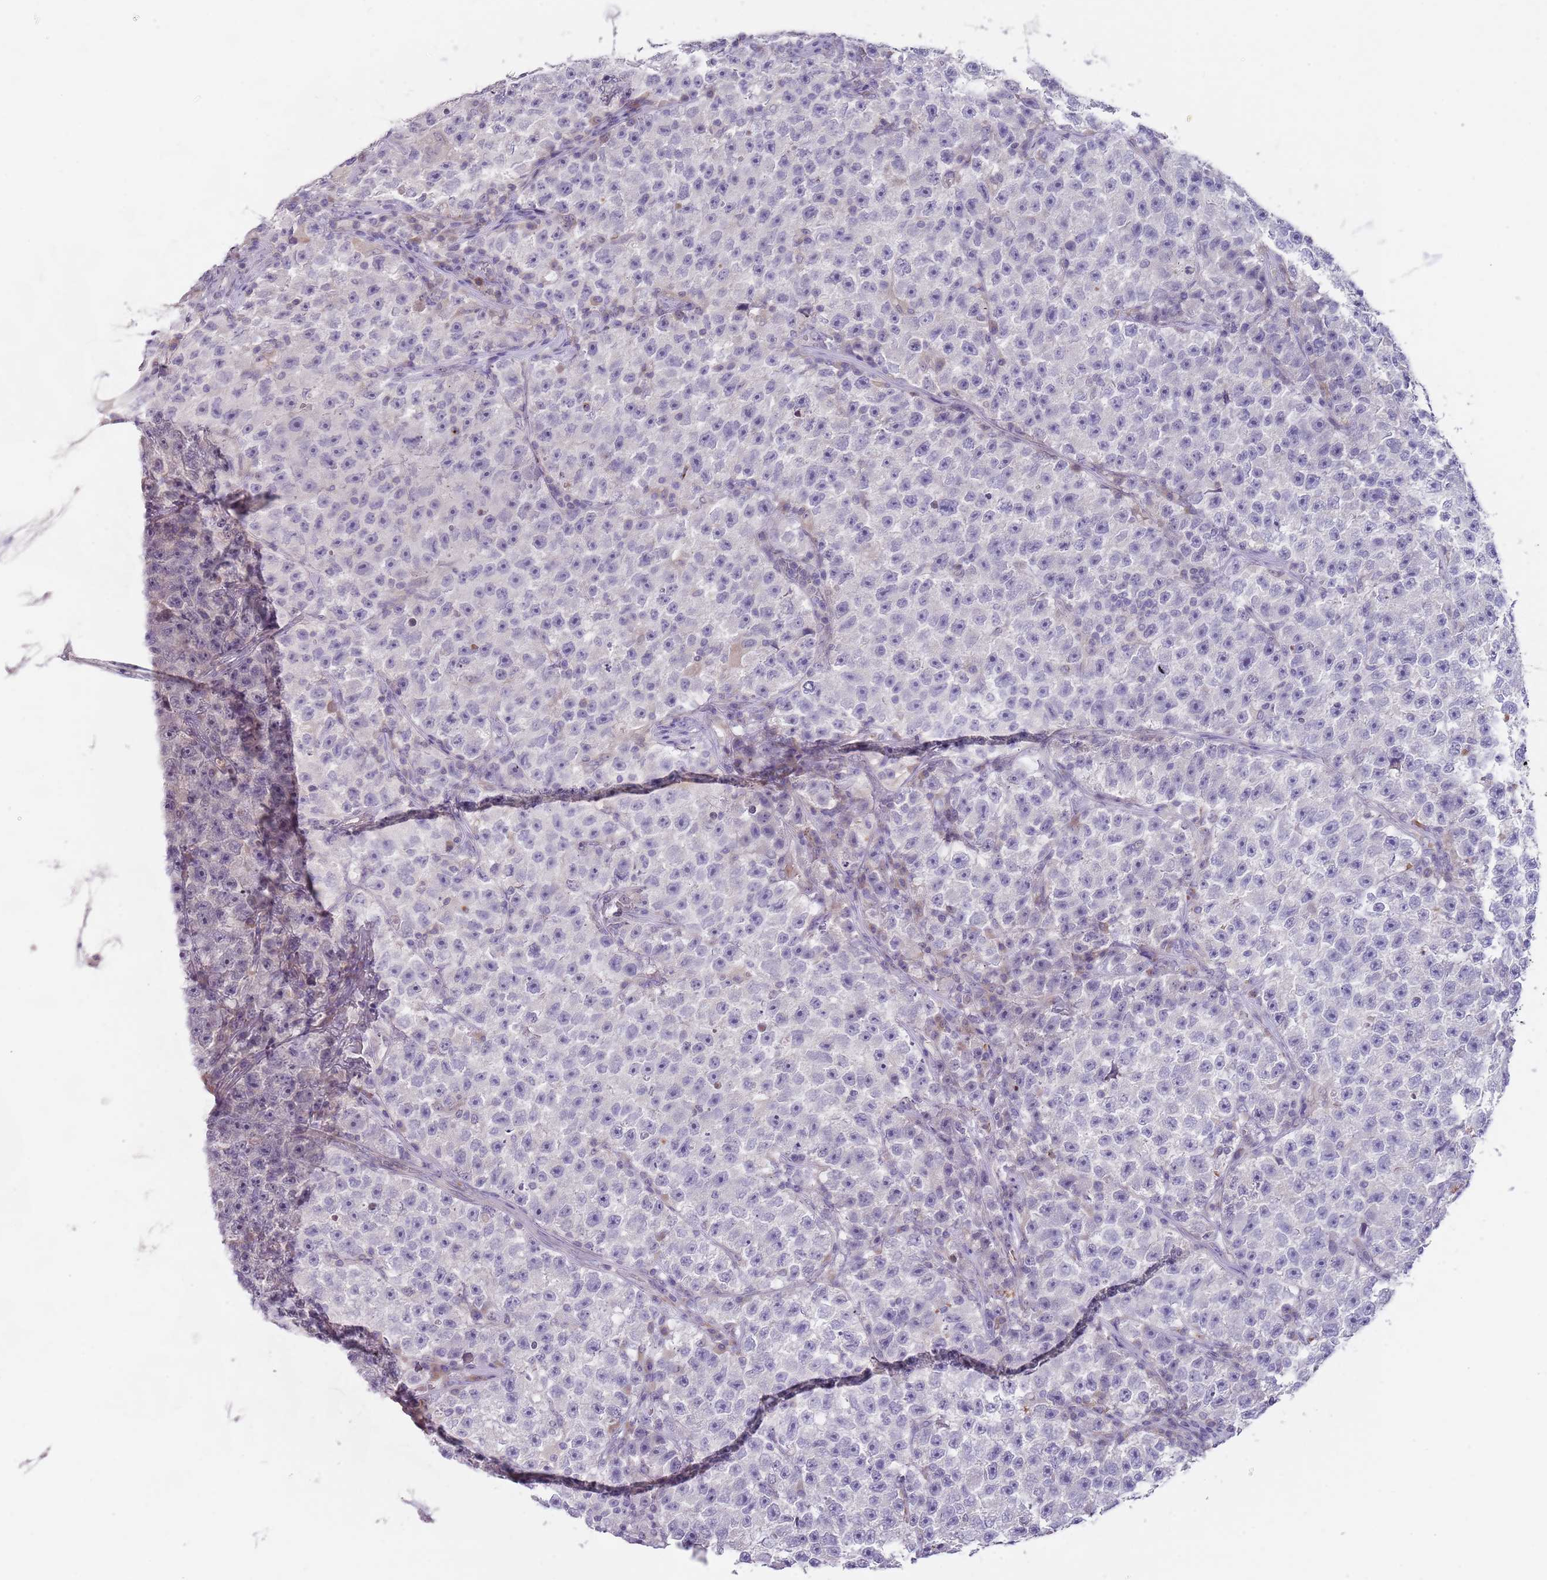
{"staining": {"intensity": "negative", "quantity": "none", "location": "none"}, "tissue": "testis cancer", "cell_type": "Tumor cells", "image_type": "cancer", "snomed": [{"axis": "morphology", "description": "Seminoma, NOS"}, {"axis": "topography", "description": "Testis"}], "caption": "Testis cancer (seminoma) was stained to show a protein in brown. There is no significant positivity in tumor cells. (Brightfield microscopy of DAB immunohistochemistry at high magnification).", "gene": "PRAC1", "patient": {"sex": "male", "age": 22}}